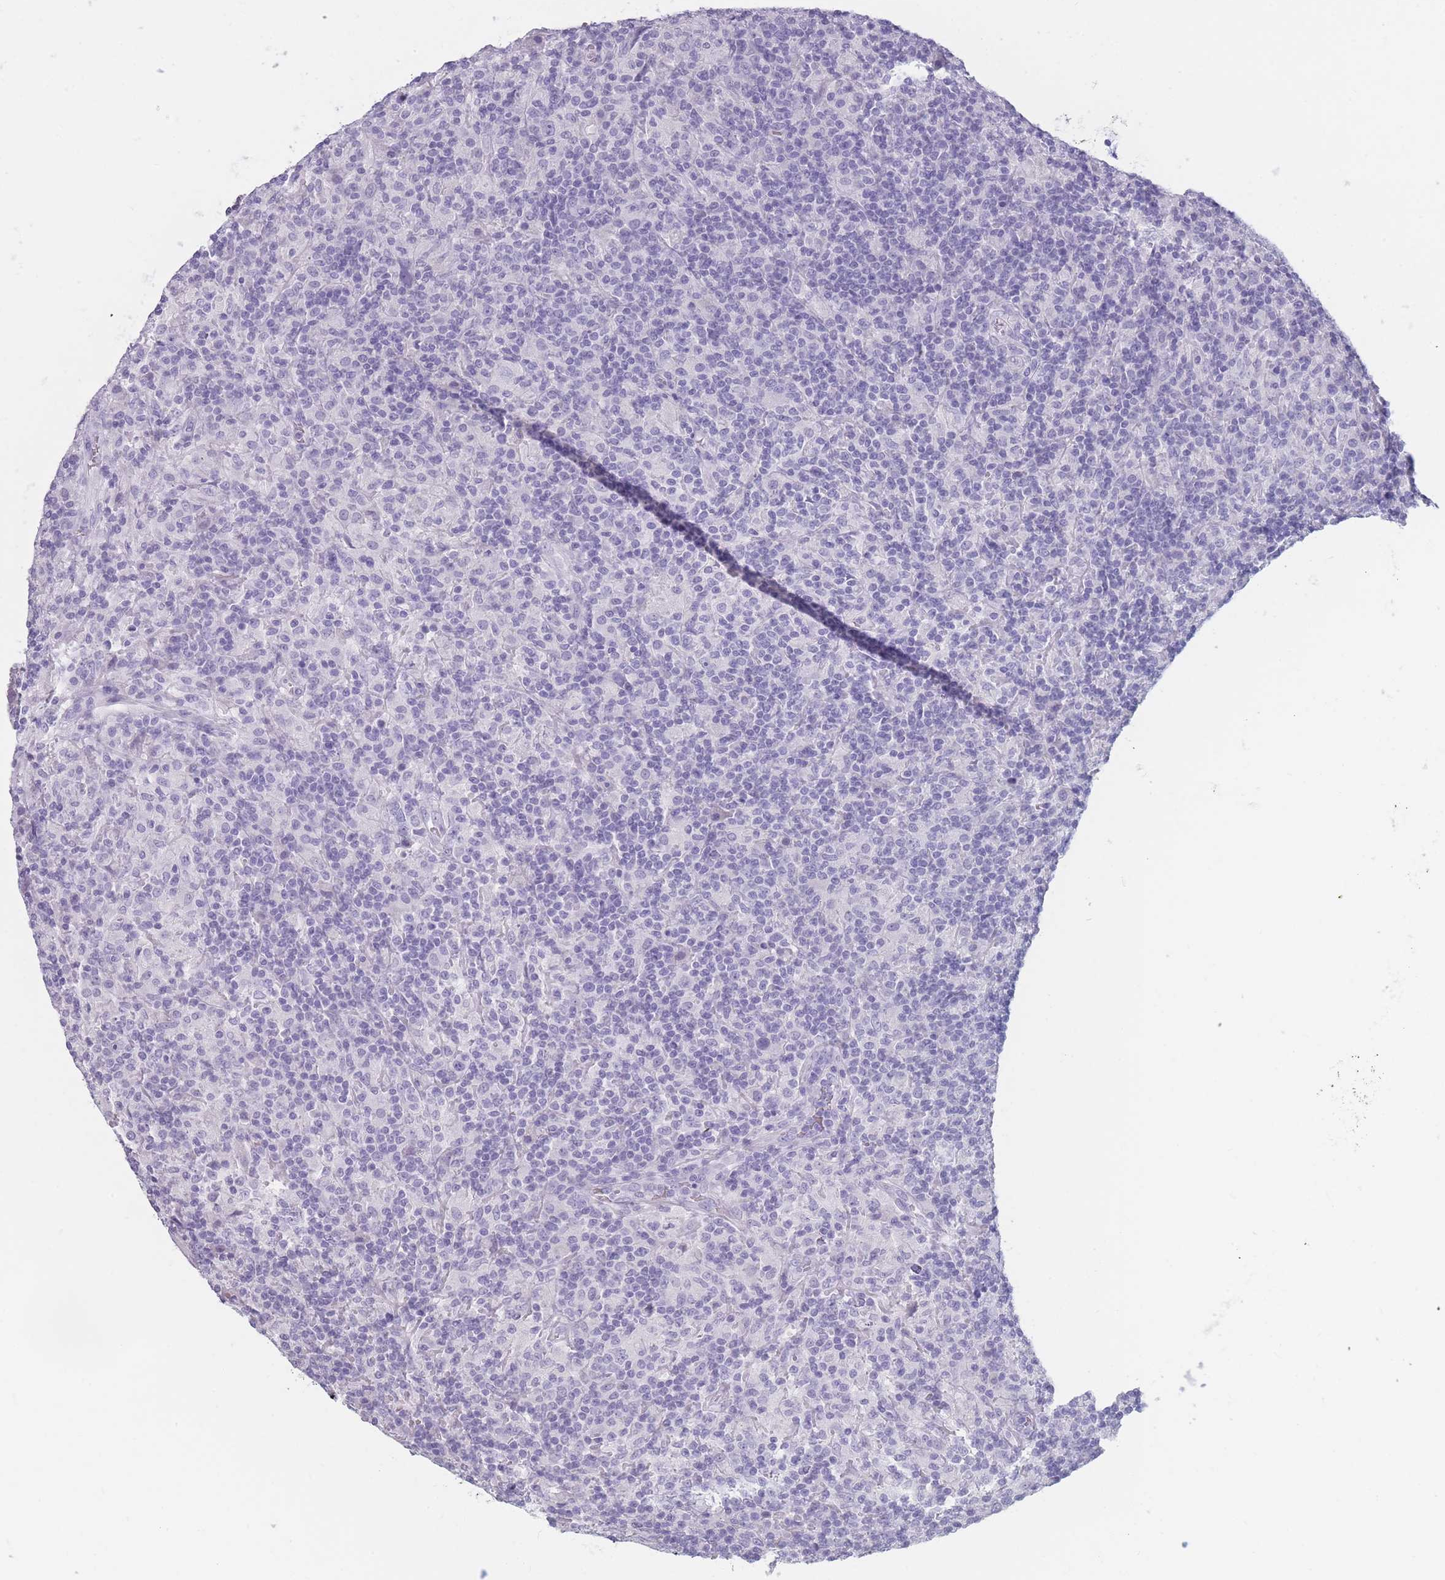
{"staining": {"intensity": "negative", "quantity": "none", "location": "none"}, "tissue": "lymphoma", "cell_type": "Tumor cells", "image_type": "cancer", "snomed": [{"axis": "morphology", "description": "Hodgkin's disease, NOS"}, {"axis": "topography", "description": "Lymph node"}], "caption": "The immunohistochemistry (IHC) photomicrograph has no significant expression in tumor cells of lymphoma tissue.", "gene": "PPFIA3", "patient": {"sex": "male", "age": 70}}